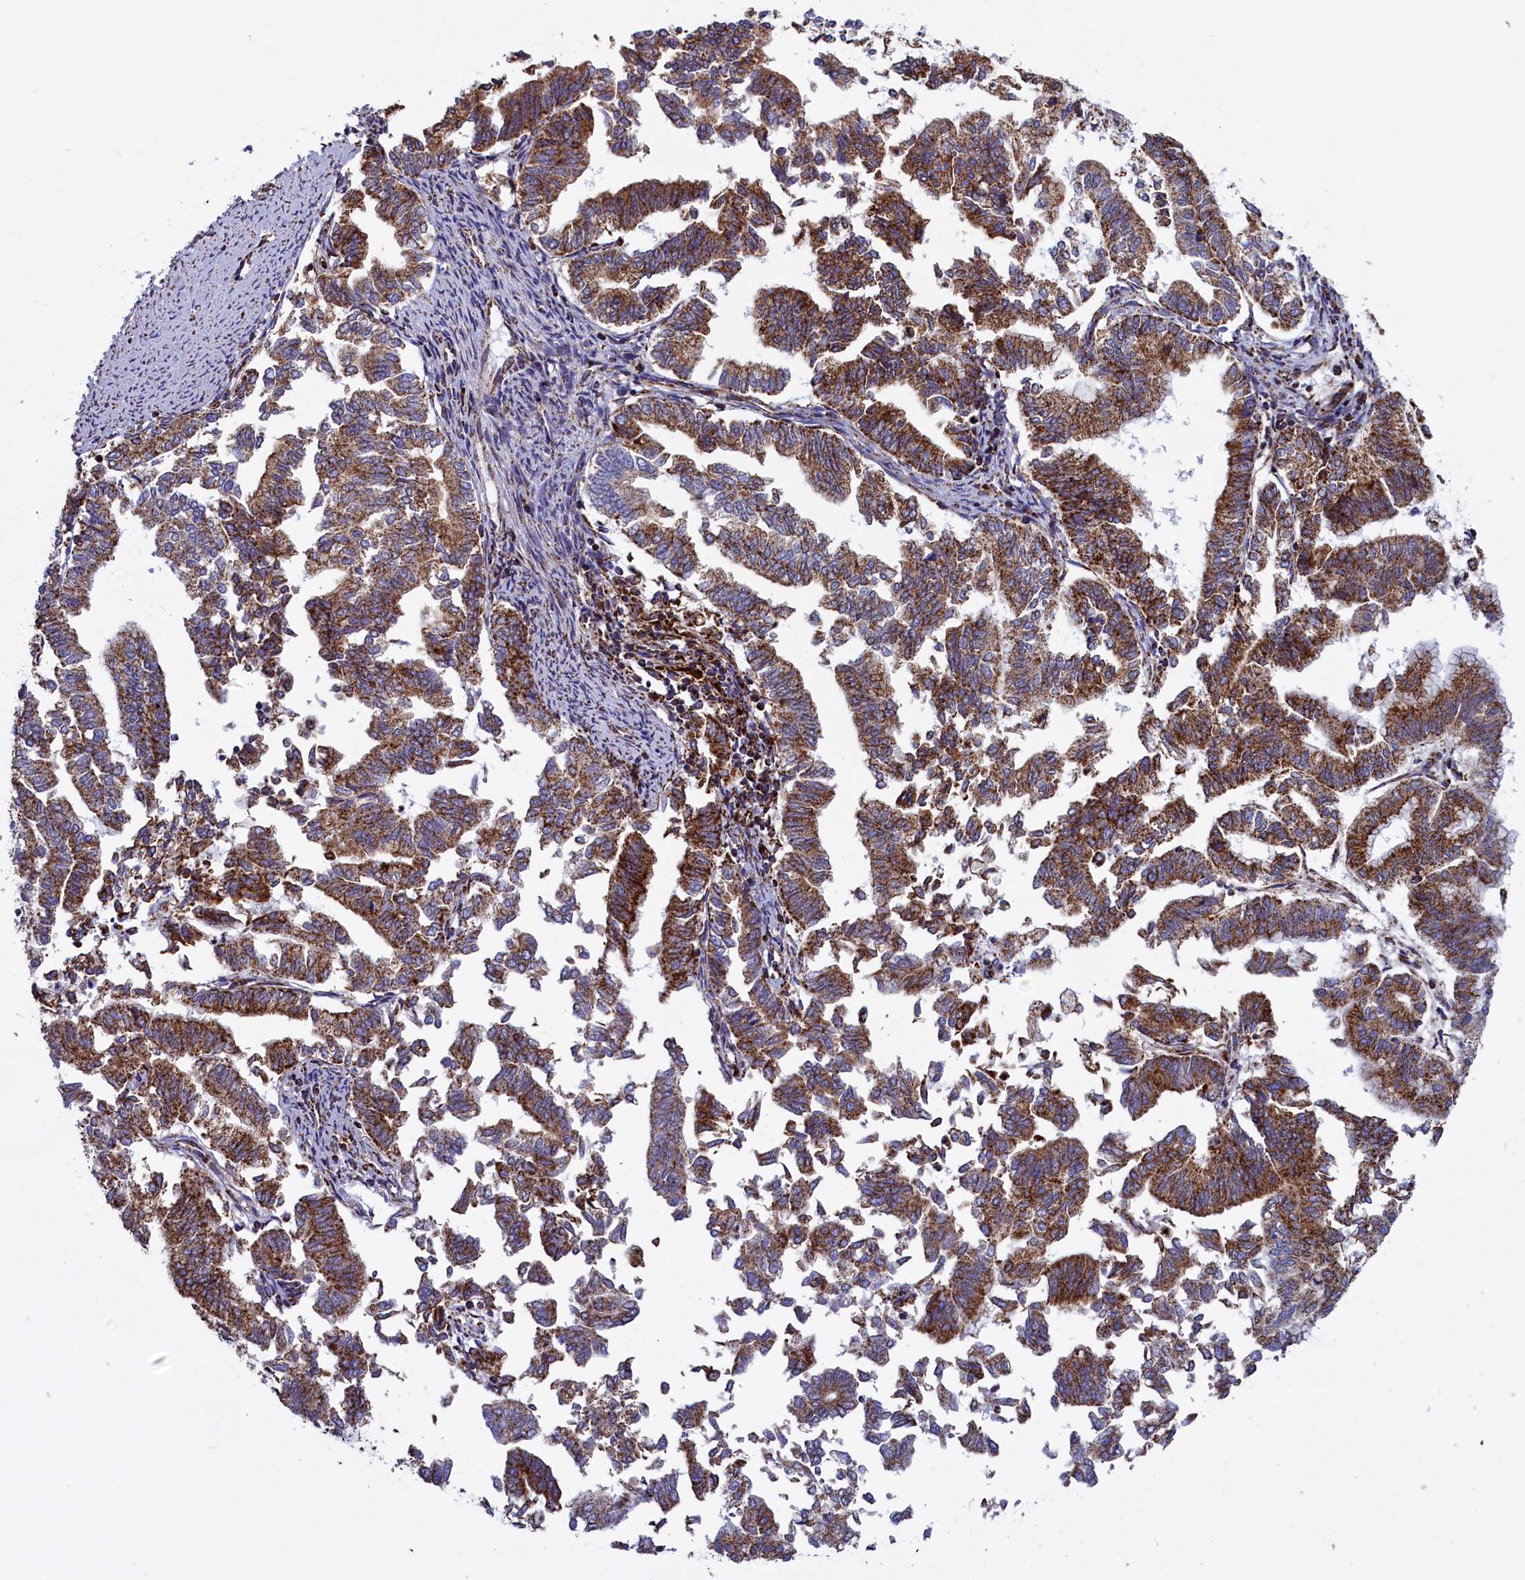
{"staining": {"intensity": "moderate", "quantity": ">75%", "location": "cytoplasmic/membranous"}, "tissue": "endometrial cancer", "cell_type": "Tumor cells", "image_type": "cancer", "snomed": [{"axis": "morphology", "description": "Adenocarcinoma, NOS"}, {"axis": "topography", "description": "Endometrium"}], "caption": "High-magnification brightfield microscopy of endometrial adenocarcinoma stained with DAB (3,3'-diaminobenzidine) (brown) and counterstained with hematoxylin (blue). tumor cells exhibit moderate cytoplasmic/membranous expression is appreciated in about>75% of cells.", "gene": "SLC39A3", "patient": {"sex": "female", "age": 79}}